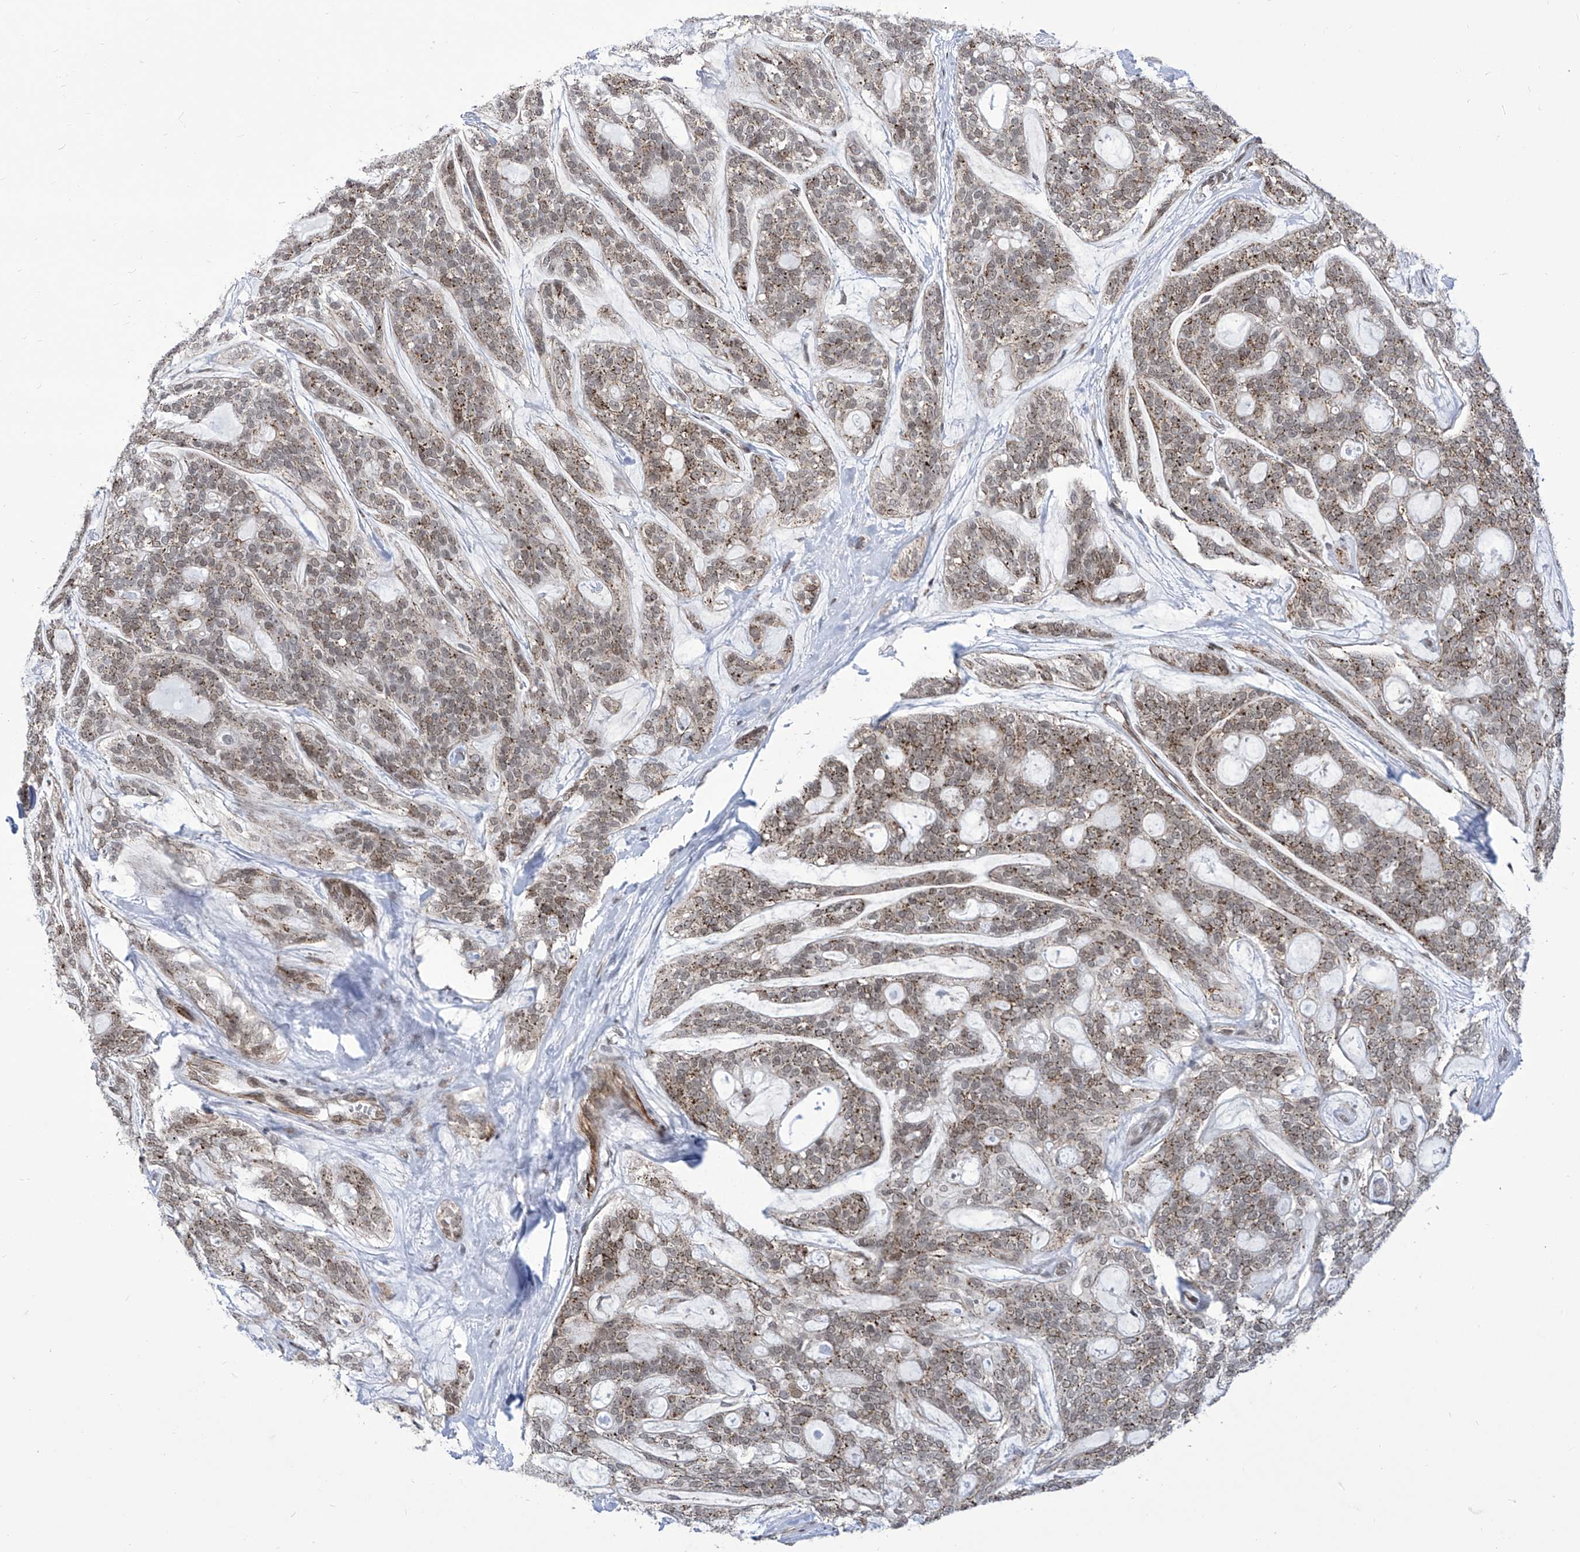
{"staining": {"intensity": "weak", "quantity": "25%-75%", "location": "cytoplasmic/membranous"}, "tissue": "head and neck cancer", "cell_type": "Tumor cells", "image_type": "cancer", "snomed": [{"axis": "morphology", "description": "Adenocarcinoma, NOS"}, {"axis": "topography", "description": "Head-Neck"}], "caption": "Protein expression analysis of head and neck cancer exhibits weak cytoplasmic/membranous positivity in about 25%-75% of tumor cells.", "gene": "CEP290", "patient": {"sex": "male", "age": 66}}